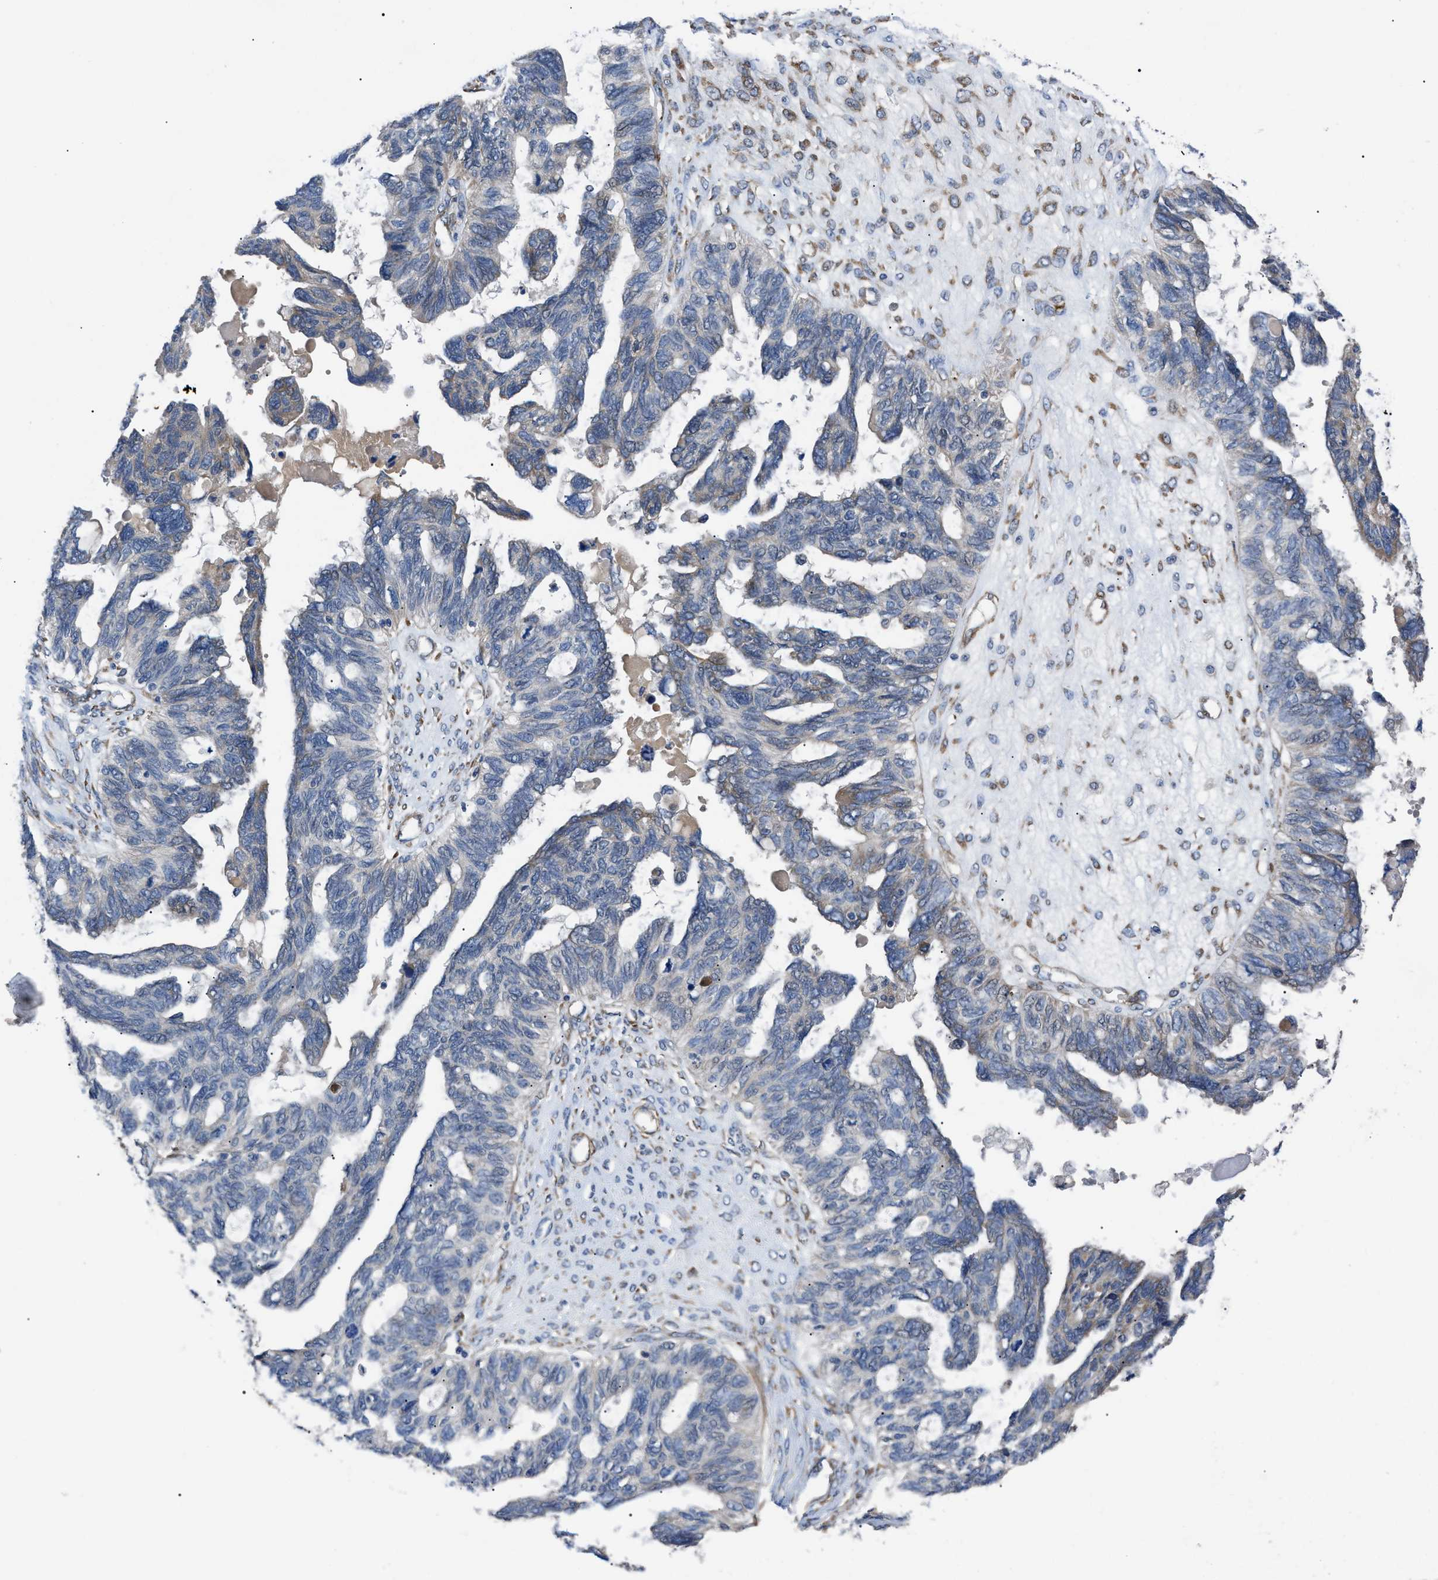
{"staining": {"intensity": "weak", "quantity": "<25%", "location": "cytoplasmic/membranous"}, "tissue": "ovarian cancer", "cell_type": "Tumor cells", "image_type": "cancer", "snomed": [{"axis": "morphology", "description": "Cystadenocarcinoma, serous, NOS"}, {"axis": "topography", "description": "Ovary"}], "caption": "Tumor cells are negative for brown protein staining in ovarian cancer (serous cystadenocarcinoma).", "gene": "MYO10", "patient": {"sex": "female", "age": 79}}